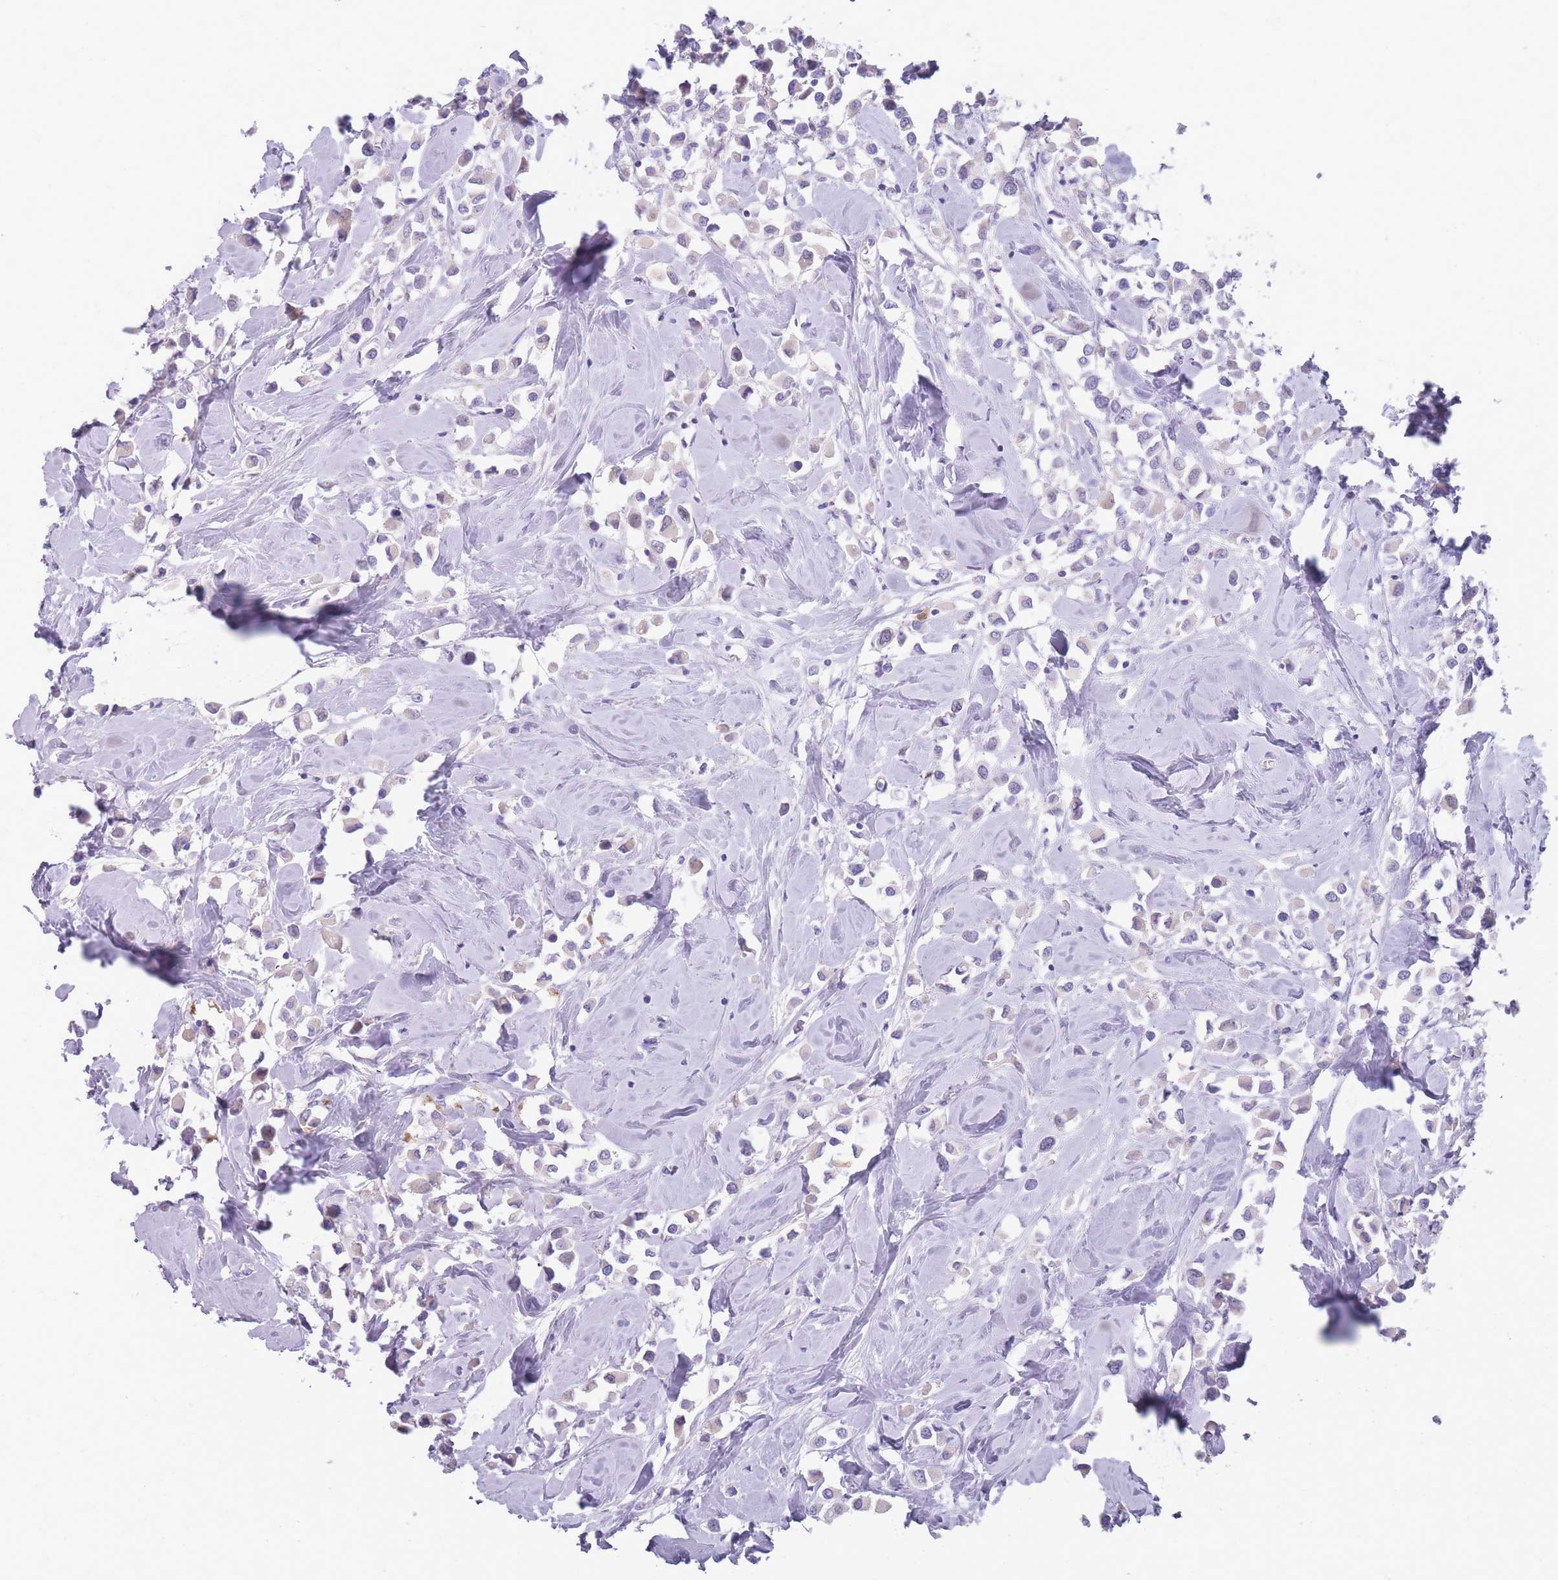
{"staining": {"intensity": "negative", "quantity": "none", "location": "none"}, "tissue": "breast cancer", "cell_type": "Tumor cells", "image_type": "cancer", "snomed": [{"axis": "morphology", "description": "Duct carcinoma"}, {"axis": "topography", "description": "Breast"}], "caption": "Immunohistochemical staining of human breast infiltrating ductal carcinoma reveals no significant positivity in tumor cells. Brightfield microscopy of IHC stained with DAB (3,3'-diaminobenzidine) (brown) and hematoxylin (blue), captured at high magnification.", "gene": "CR1L", "patient": {"sex": "female", "age": 61}}